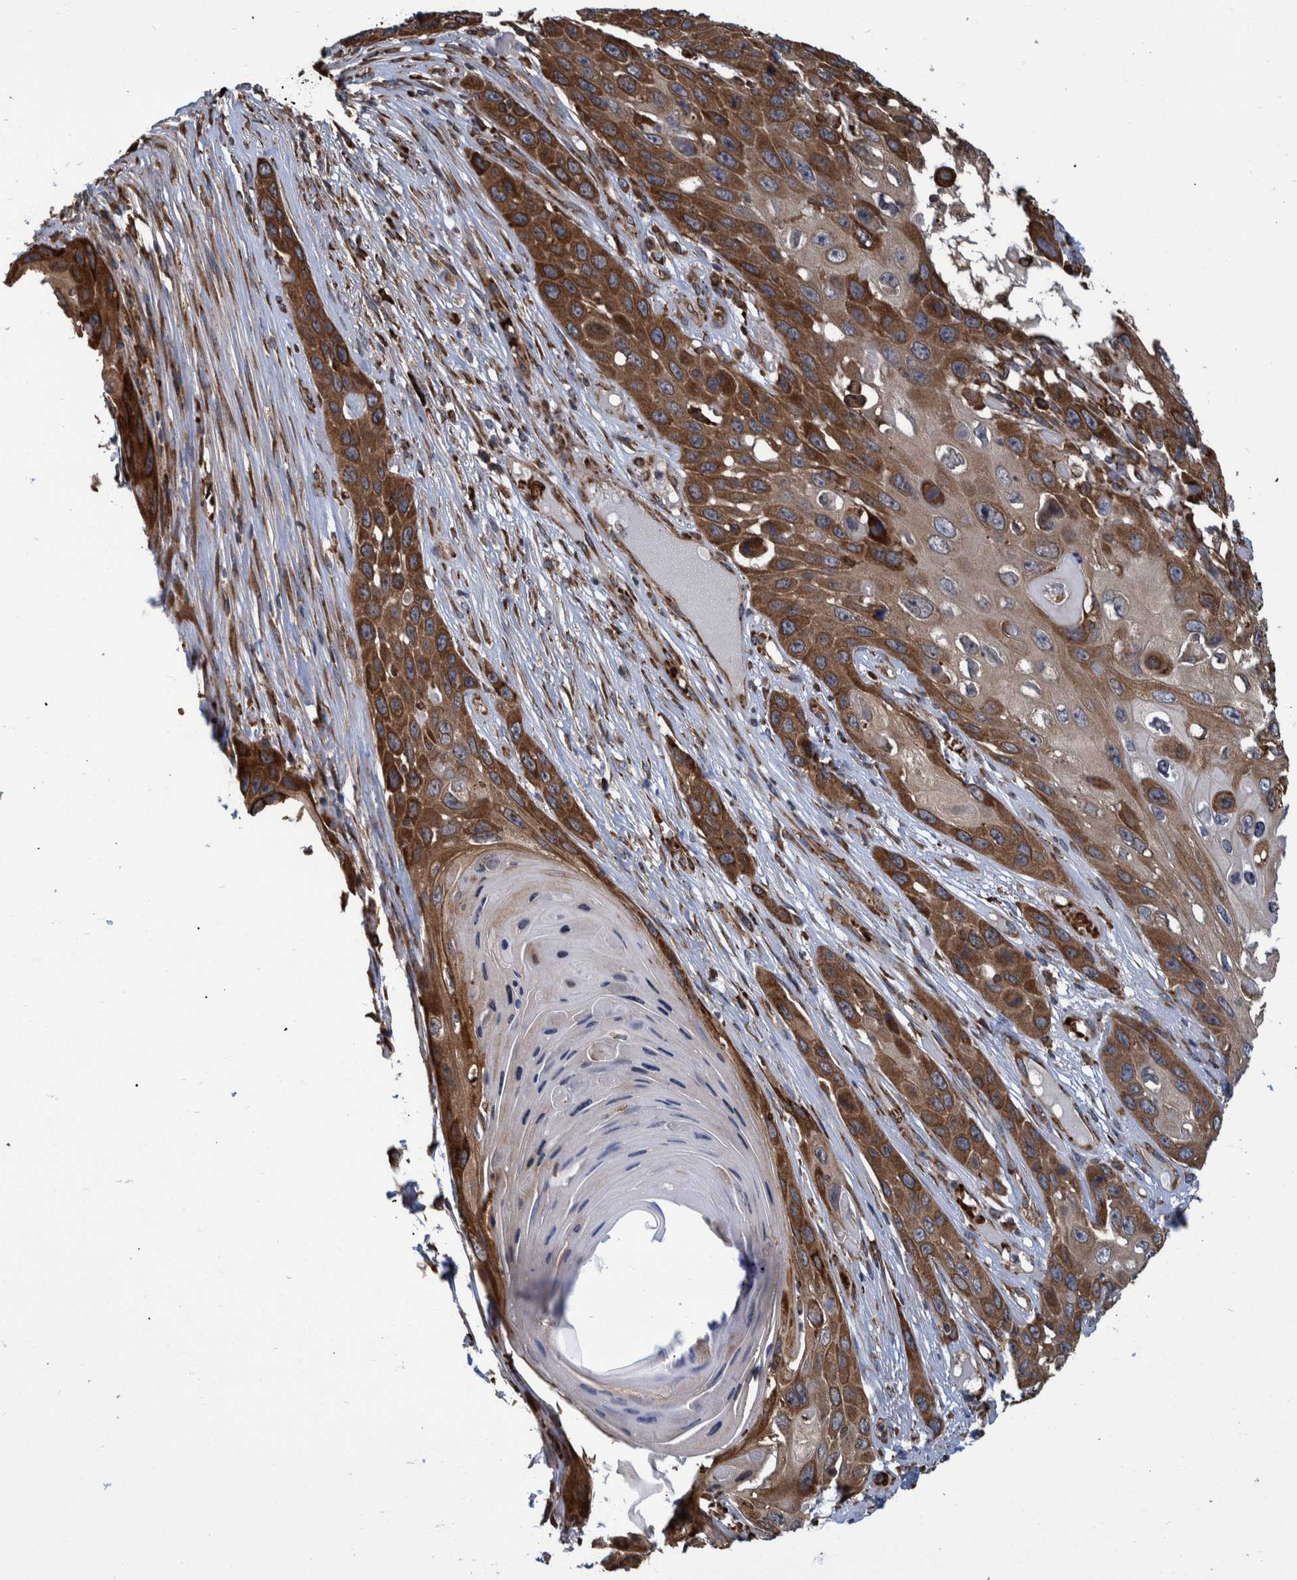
{"staining": {"intensity": "moderate", "quantity": ">75%", "location": "cytoplasmic/membranous"}, "tissue": "skin cancer", "cell_type": "Tumor cells", "image_type": "cancer", "snomed": [{"axis": "morphology", "description": "Squamous cell carcinoma, NOS"}, {"axis": "topography", "description": "Skin"}], "caption": "An image of human squamous cell carcinoma (skin) stained for a protein reveals moderate cytoplasmic/membranous brown staining in tumor cells.", "gene": "SPAG5", "patient": {"sex": "male", "age": 55}}